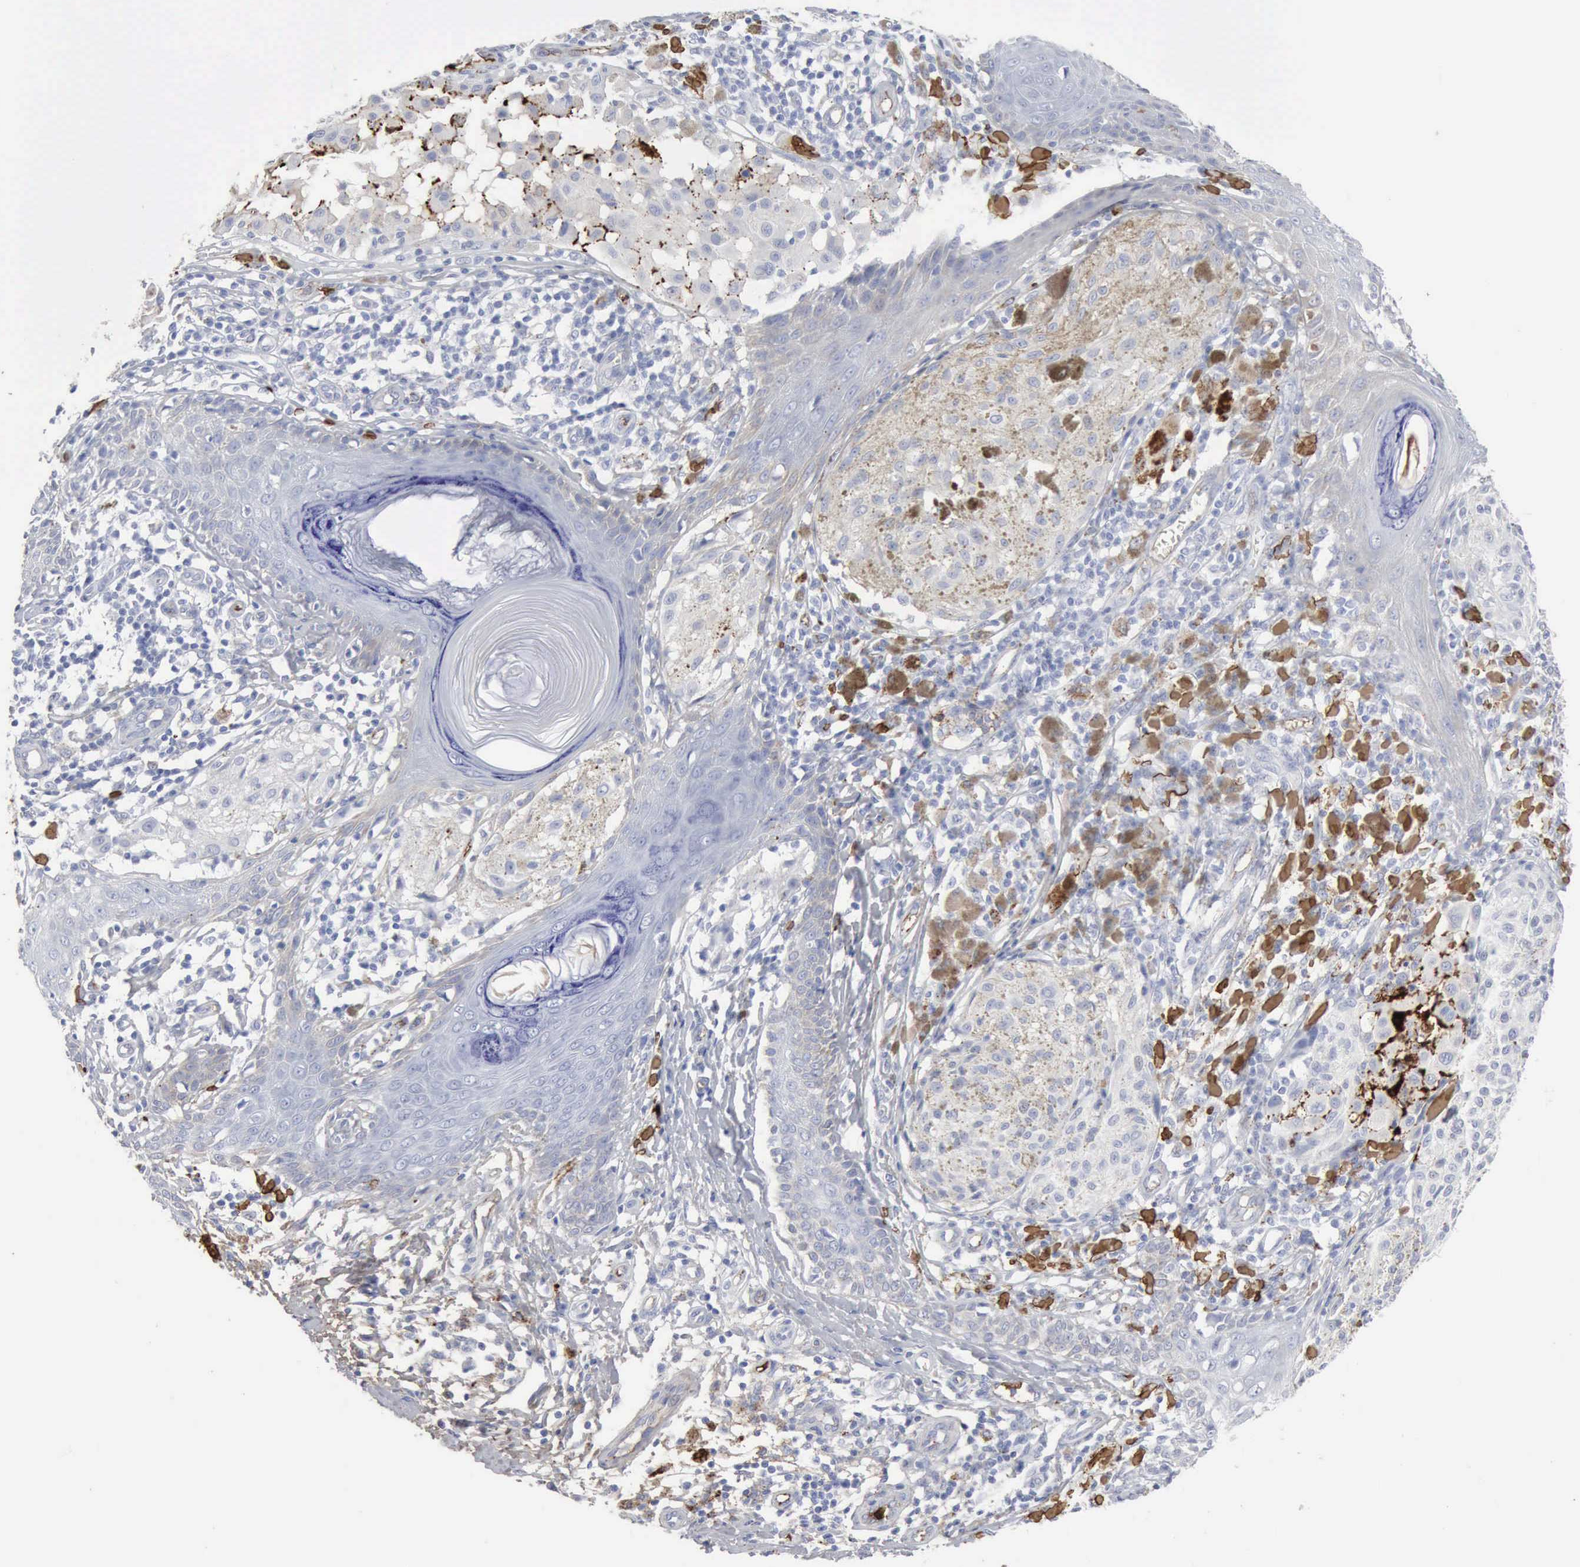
{"staining": {"intensity": "negative", "quantity": "none", "location": "none"}, "tissue": "melanoma", "cell_type": "Tumor cells", "image_type": "cancer", "snomed": [{"axis": "morphology", "description": "Malignant melanoma, NOS"}, {"axis": "topography", "description": "Skin"}], "caption": "Tumor cells are negative for brown protein staining in malignant melanoma.", "gene": "C4BPA", "patient": {"sex": "male", "age": 36}}